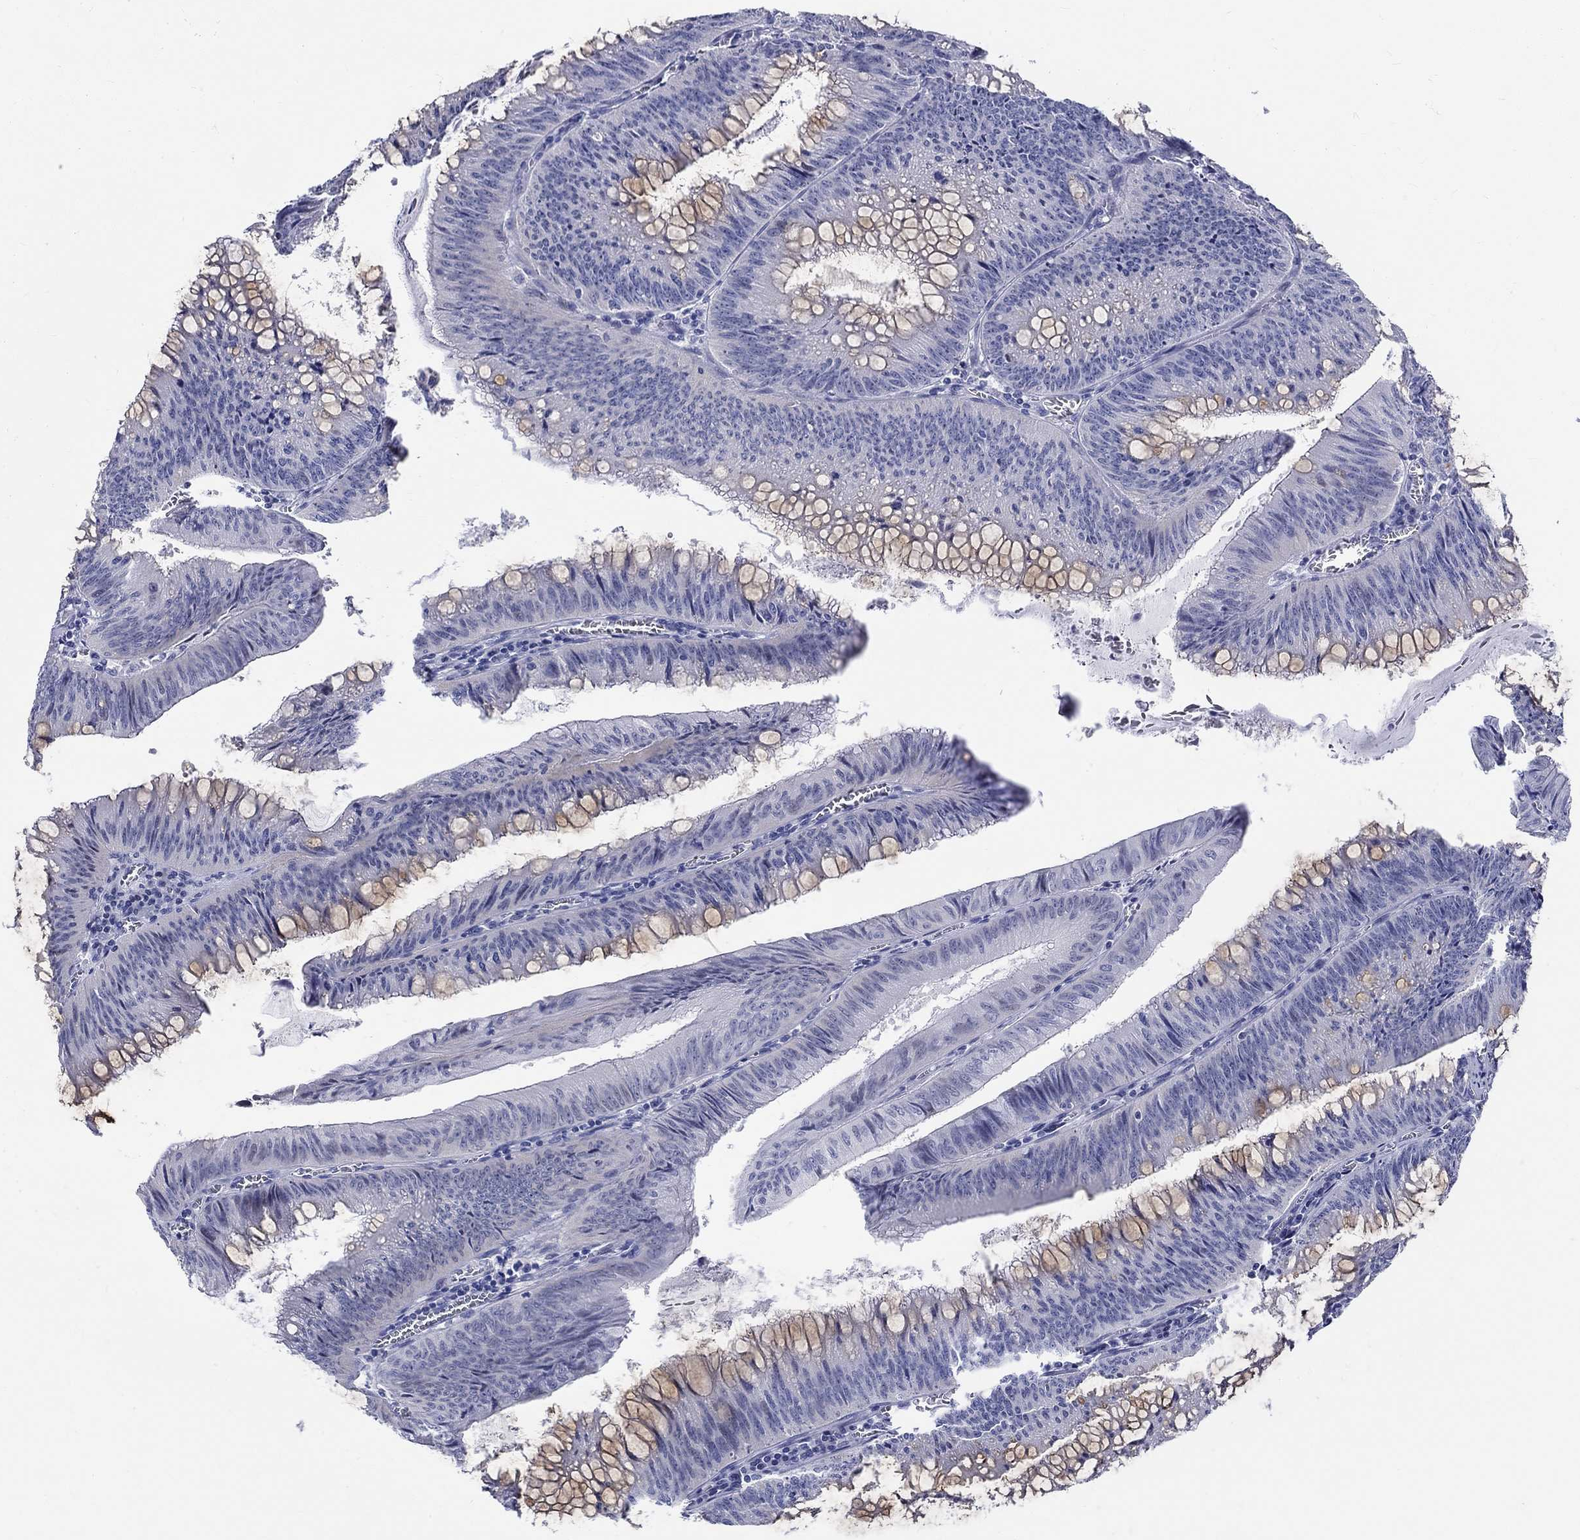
{"staining": {"intensity": "moderate", "quantity": "25%-75%", "location": "cytoplasmic/membranous"}, "tissue": "colorectal cancer", "cell_type": "Tumor cells", "image_type": "cancer", "snomed": [{"axis": "morphology", "description": "Adenocarcinoma, NOS"}, {"axis": "topography", "description": "Rectum"}], "caption": "Human adenocarcinoma (colorectal) stained for a protein (brown) reveals moderate cytoplasmic/membranous positive expression in approximately 25%-75% of tumor cells.", "gene": "CRYGS", "patient": {"sex": "female", "age": 72}}